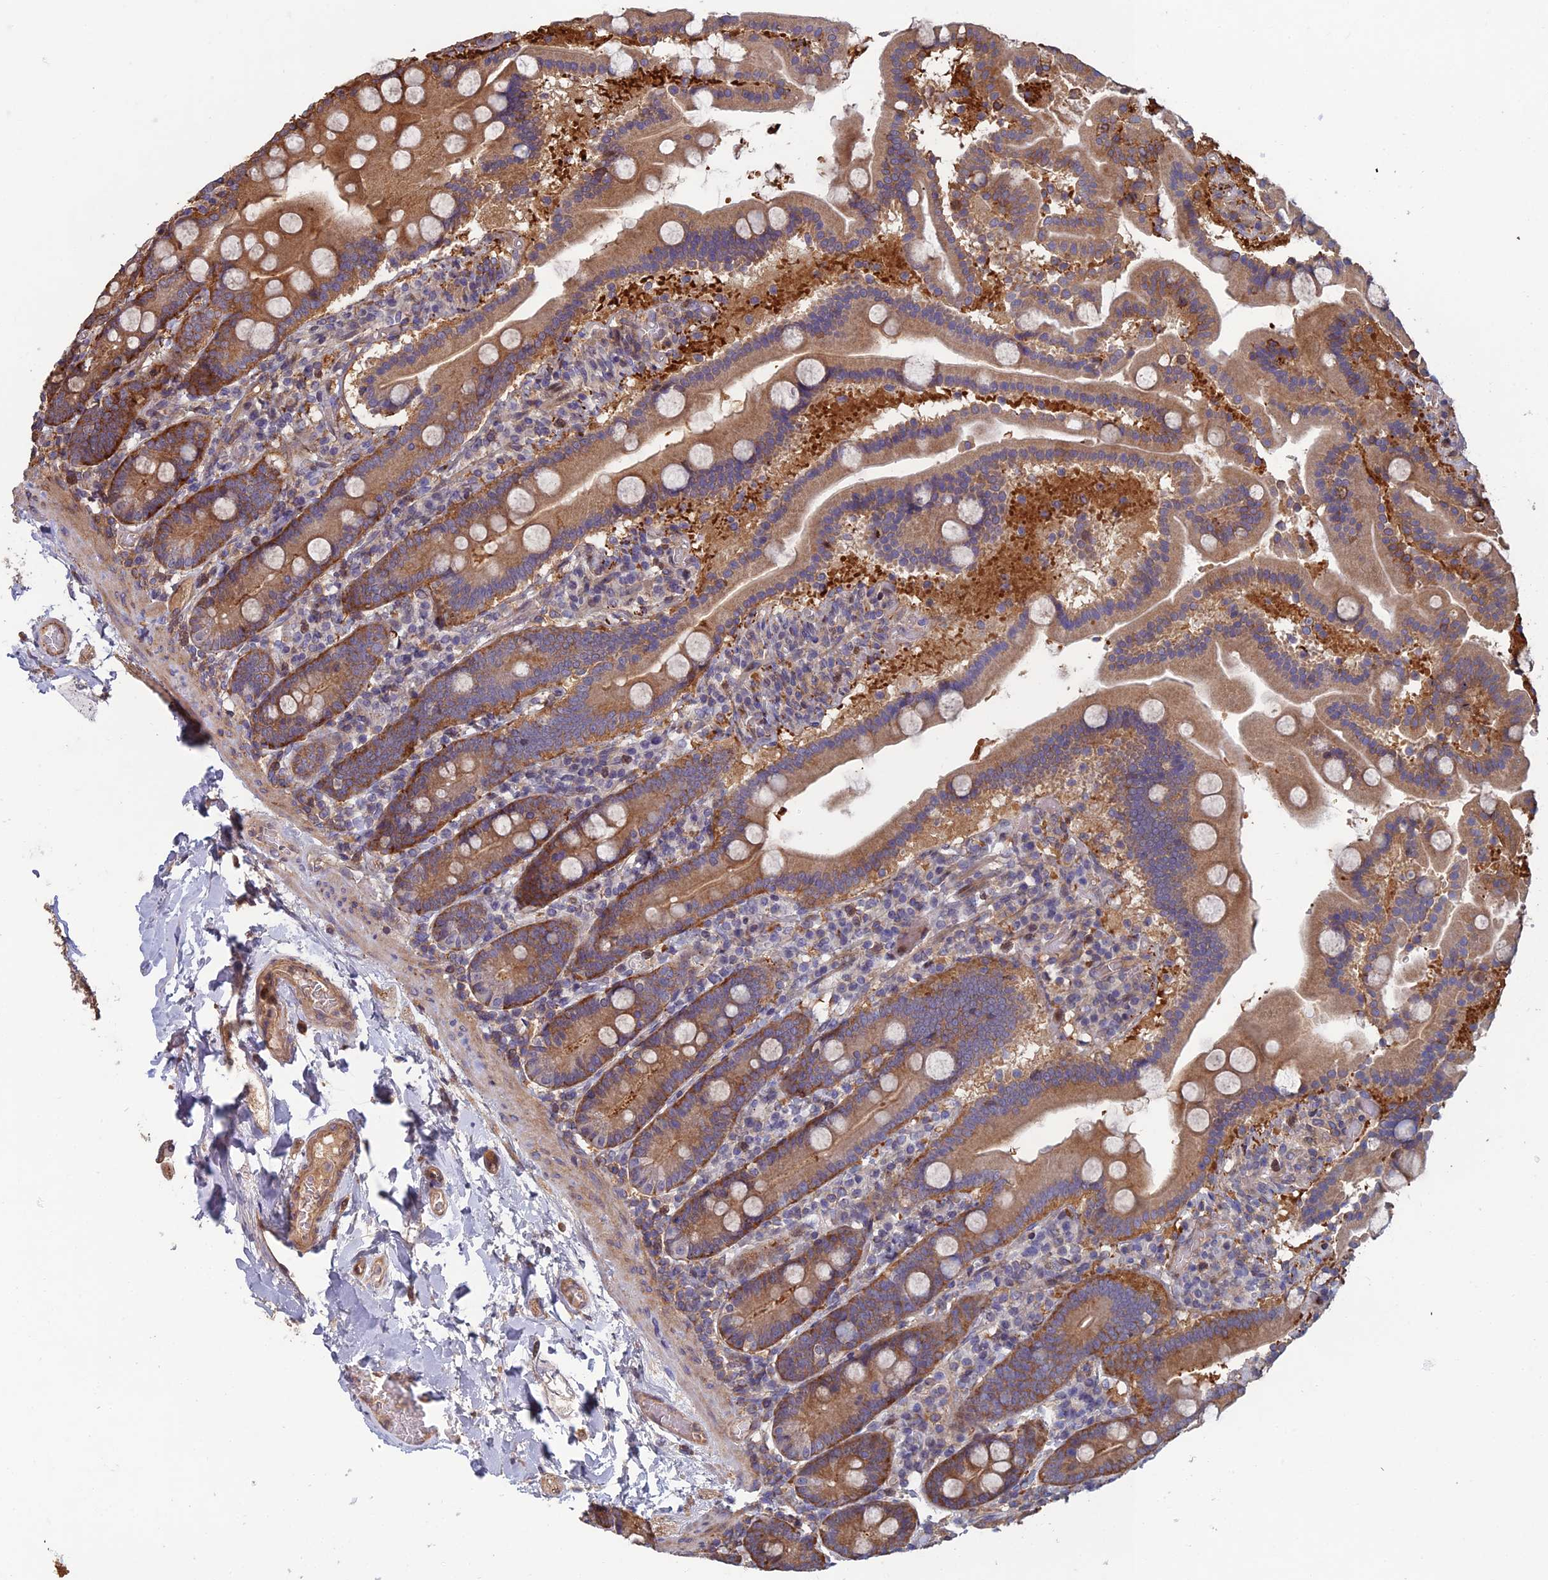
{"staining": {"intensity": "strong", "quantity": ">75%", "location": "cytoplasmic/membranous"}, "tissue": "duodenum", "cell_type": "Glandular cells", "image_type": "normal", "snomed": [{"axis": "morphology", "description": "Normal tissue, NOS"}, {"axis": "topography", "description": "Duodenum"}], "caption": "Glandular cells display high levels of strong cytoplasmic/membranous positivity in approximately >75% of cells in benign duodenum.", "gene": "C15orf62", "patient": {"sex": "male", "age": 55}}